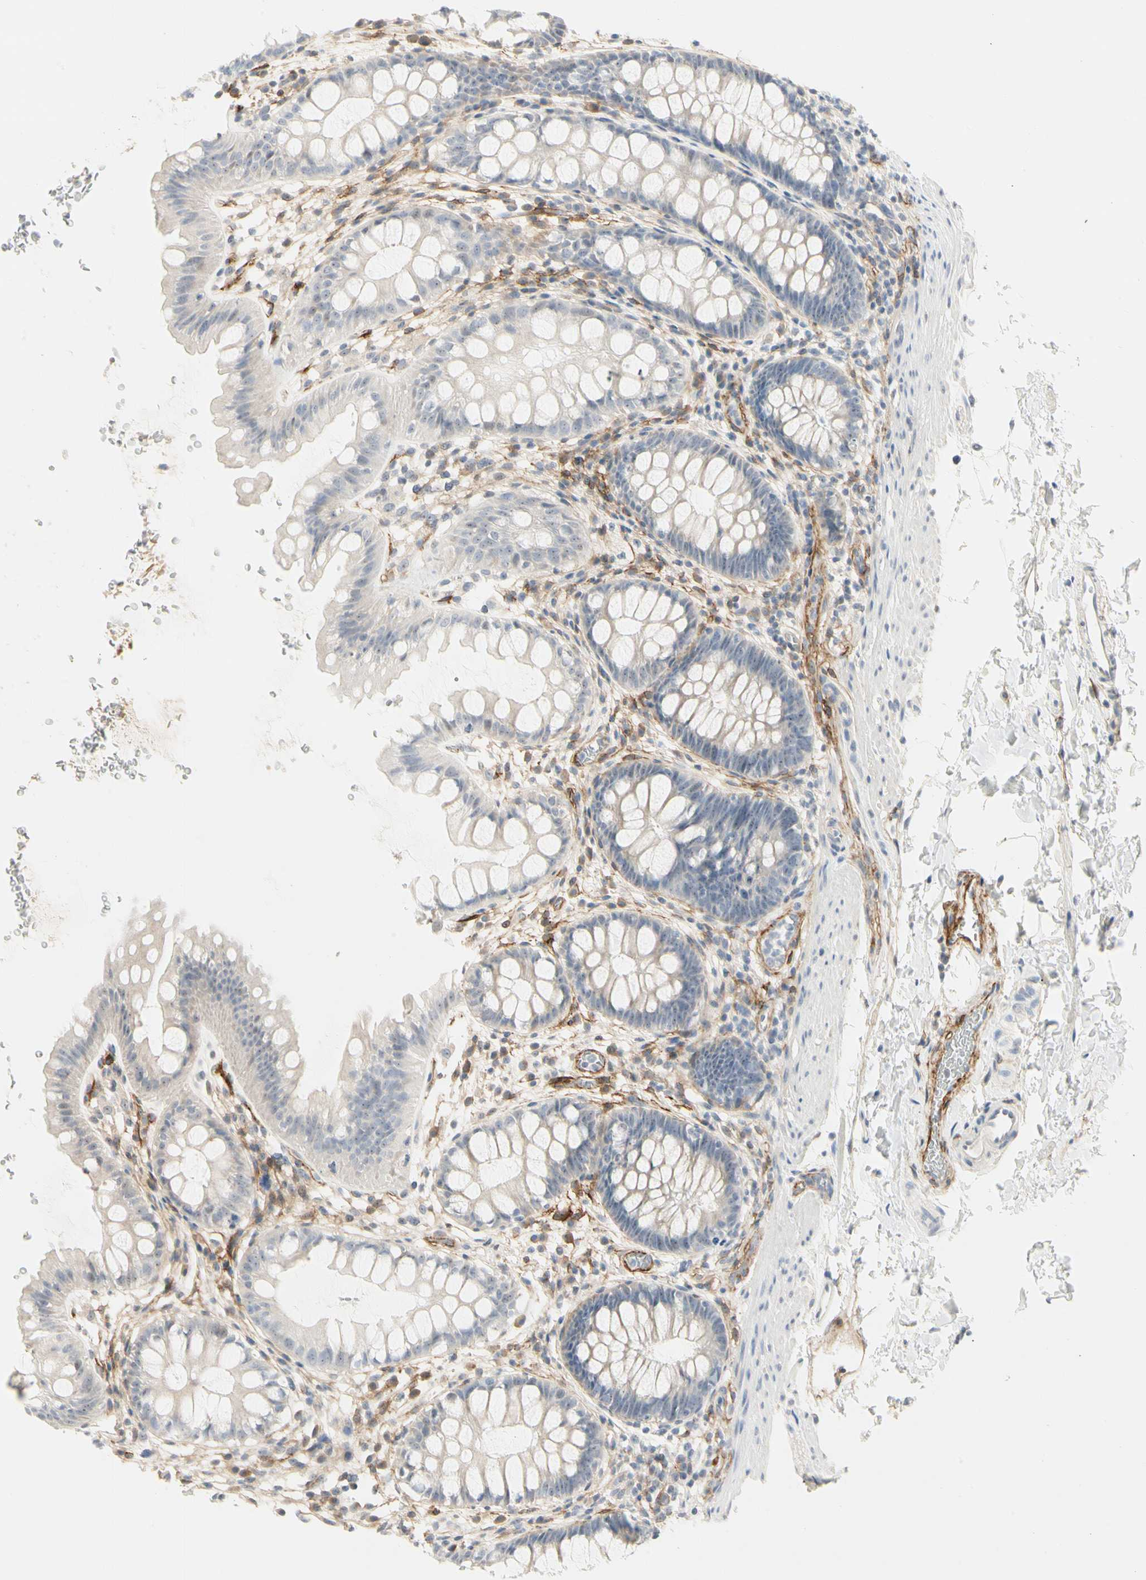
{"staining": {"intensity": "negative", "quantity": "none", "location": "none"}, "tissue": "rectum", "cell_type": "Glandular cells", "image_type": "normal", "snomed": [{"axis": "morphology", "description": "Normal tissue, NOS"}, {"axis": "topography", "description": "Rectum"}], "caption": "Immunohistochemistry (IHC) histopathology image of benign rectum: rectum stained with DAB (3,3'-diaminobenzidine) shows no significant protein expression in glandular cells. (Immunohistochemistry, brightfield microscopy, high magnification).", "gene": "GGT5", "patient": {"sex": "female", "age": 24}}